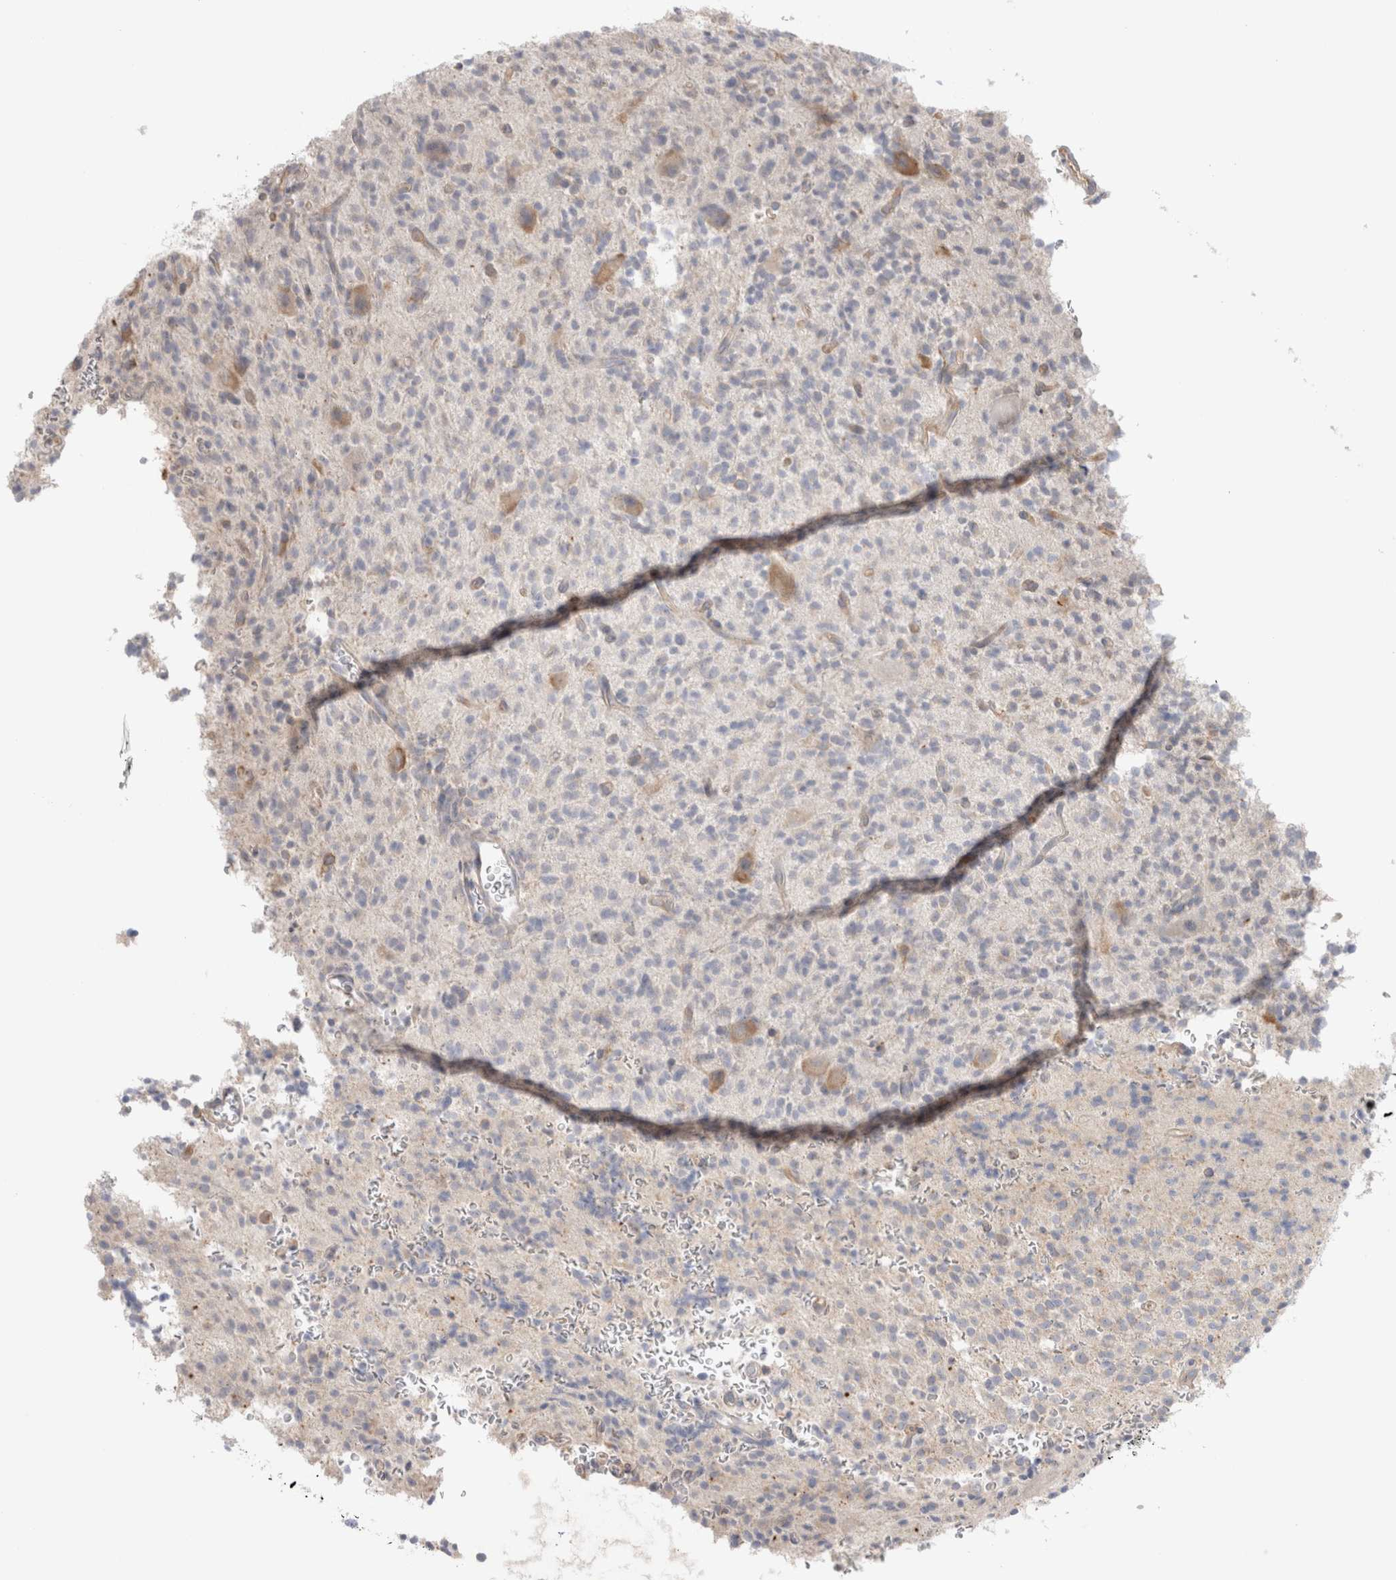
{"staining": {"intensity": "negative", "quantity": "none", "location": "none"}, "tissue": "glioma", "cell_type": "Tumor cells", "image_type": "cancer", "snomed": [{"axis": "morphology", "description": "Glioma, malignant, High grade"}, {"axis": "topography", "description": "Brain"}], "caption": "The immunohistochemistry micrograph has no significant staining in tumor cells of glioma tissue.", "gene": "ZNF23", "patient": {"sex": "male", "age": 34}}